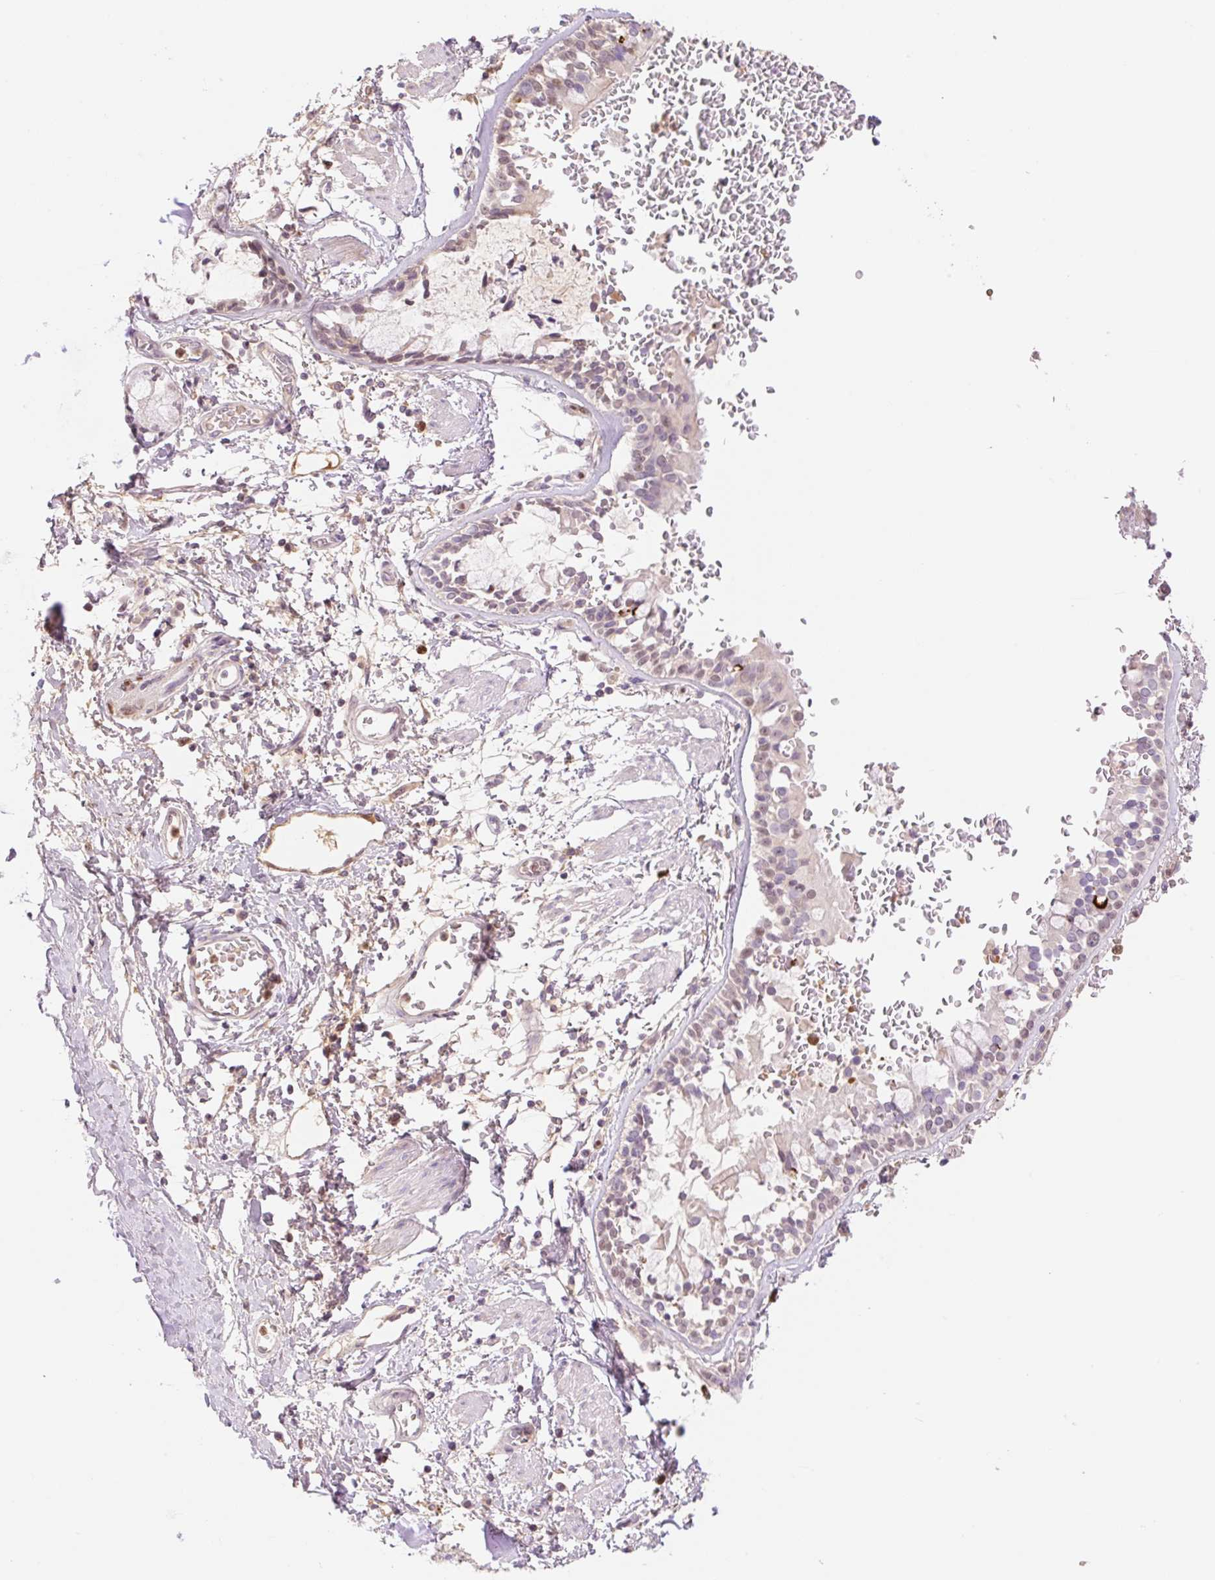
{"staining": {"intensity": "negative", "quantity": "none", "location": "none"}, "tissue": "adipose tissue", "cell_type": "Adipocytes", "image_type": "normal", "snomed": [{"axis": "morphology", "description": "Normal tissue, NOS"}, {"axis": "morphology", "description": "Degeneration, NOS"}, {"axis": "topography", "description": "Cartilage tissue"}, {"axis": "topography", "description": "Lung"}], "caption": "This is an immunohistochemistry (IHC) histopathology image of normal human adipose tissue. There is no staining in adipocytes.", "gene": "HEBP1", "patient": {"sex": "female", "age": 61}}